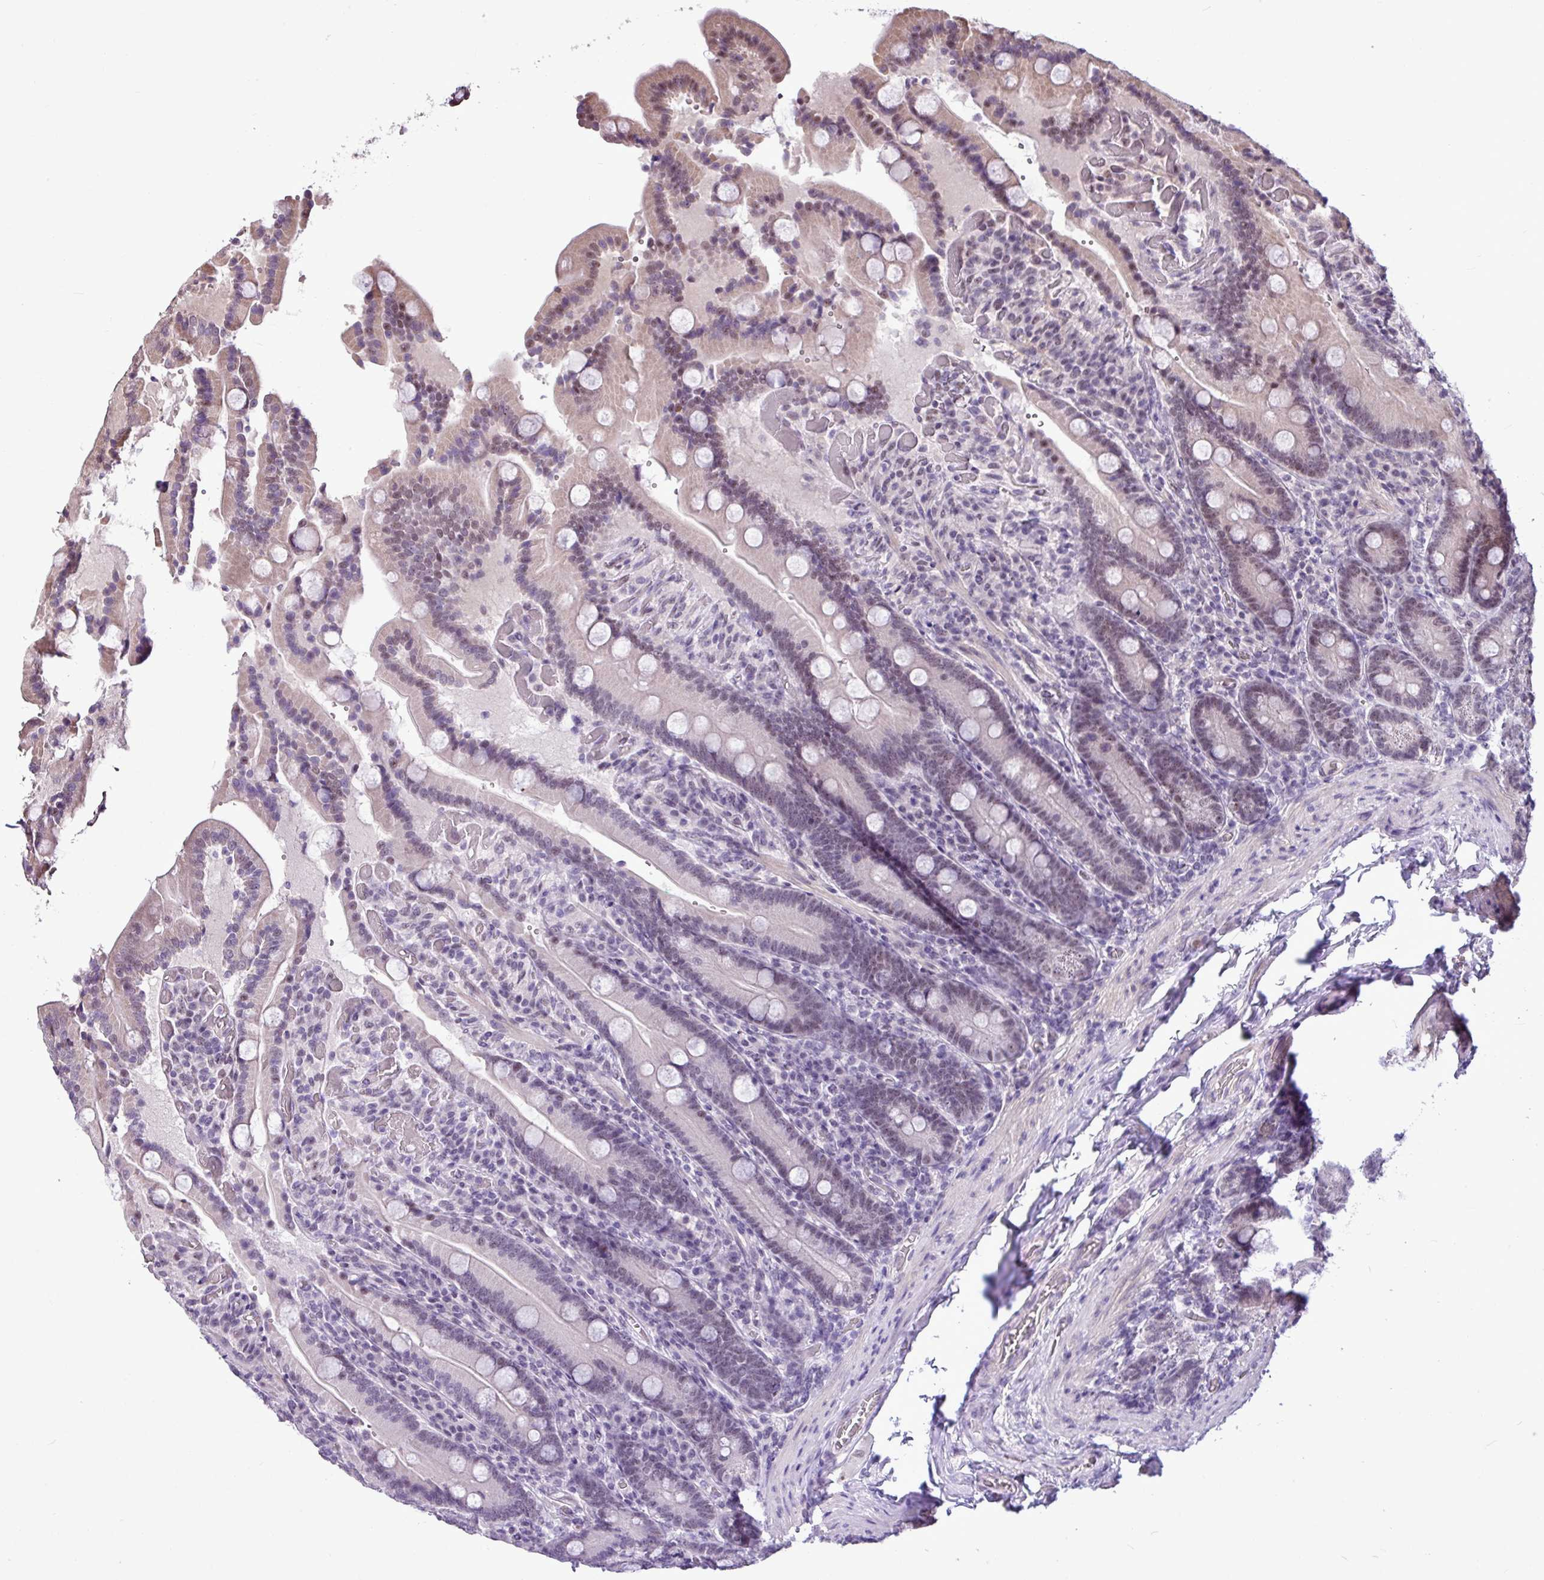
{"staining": {"intensity": "moderate", "quantity": "<25%", "location": "cytoplasmic/membranous,nuclear"}, "tissue": "duodenum", "cell_type": "Glandular cells", "image_type": "normal", "snomed": [{"axis": "morphology", "description": "Normal tissue, NOS"}, {"axis": "topography", "description": "Duodenum"}], "caption": "A brown stain highlights moderate cytoplasmic/membranous,nuclear expression of a protein in glandular cells of benign duodenum.", "gene": "UTP18", "patient": {"sex": "female", "age": 62}}